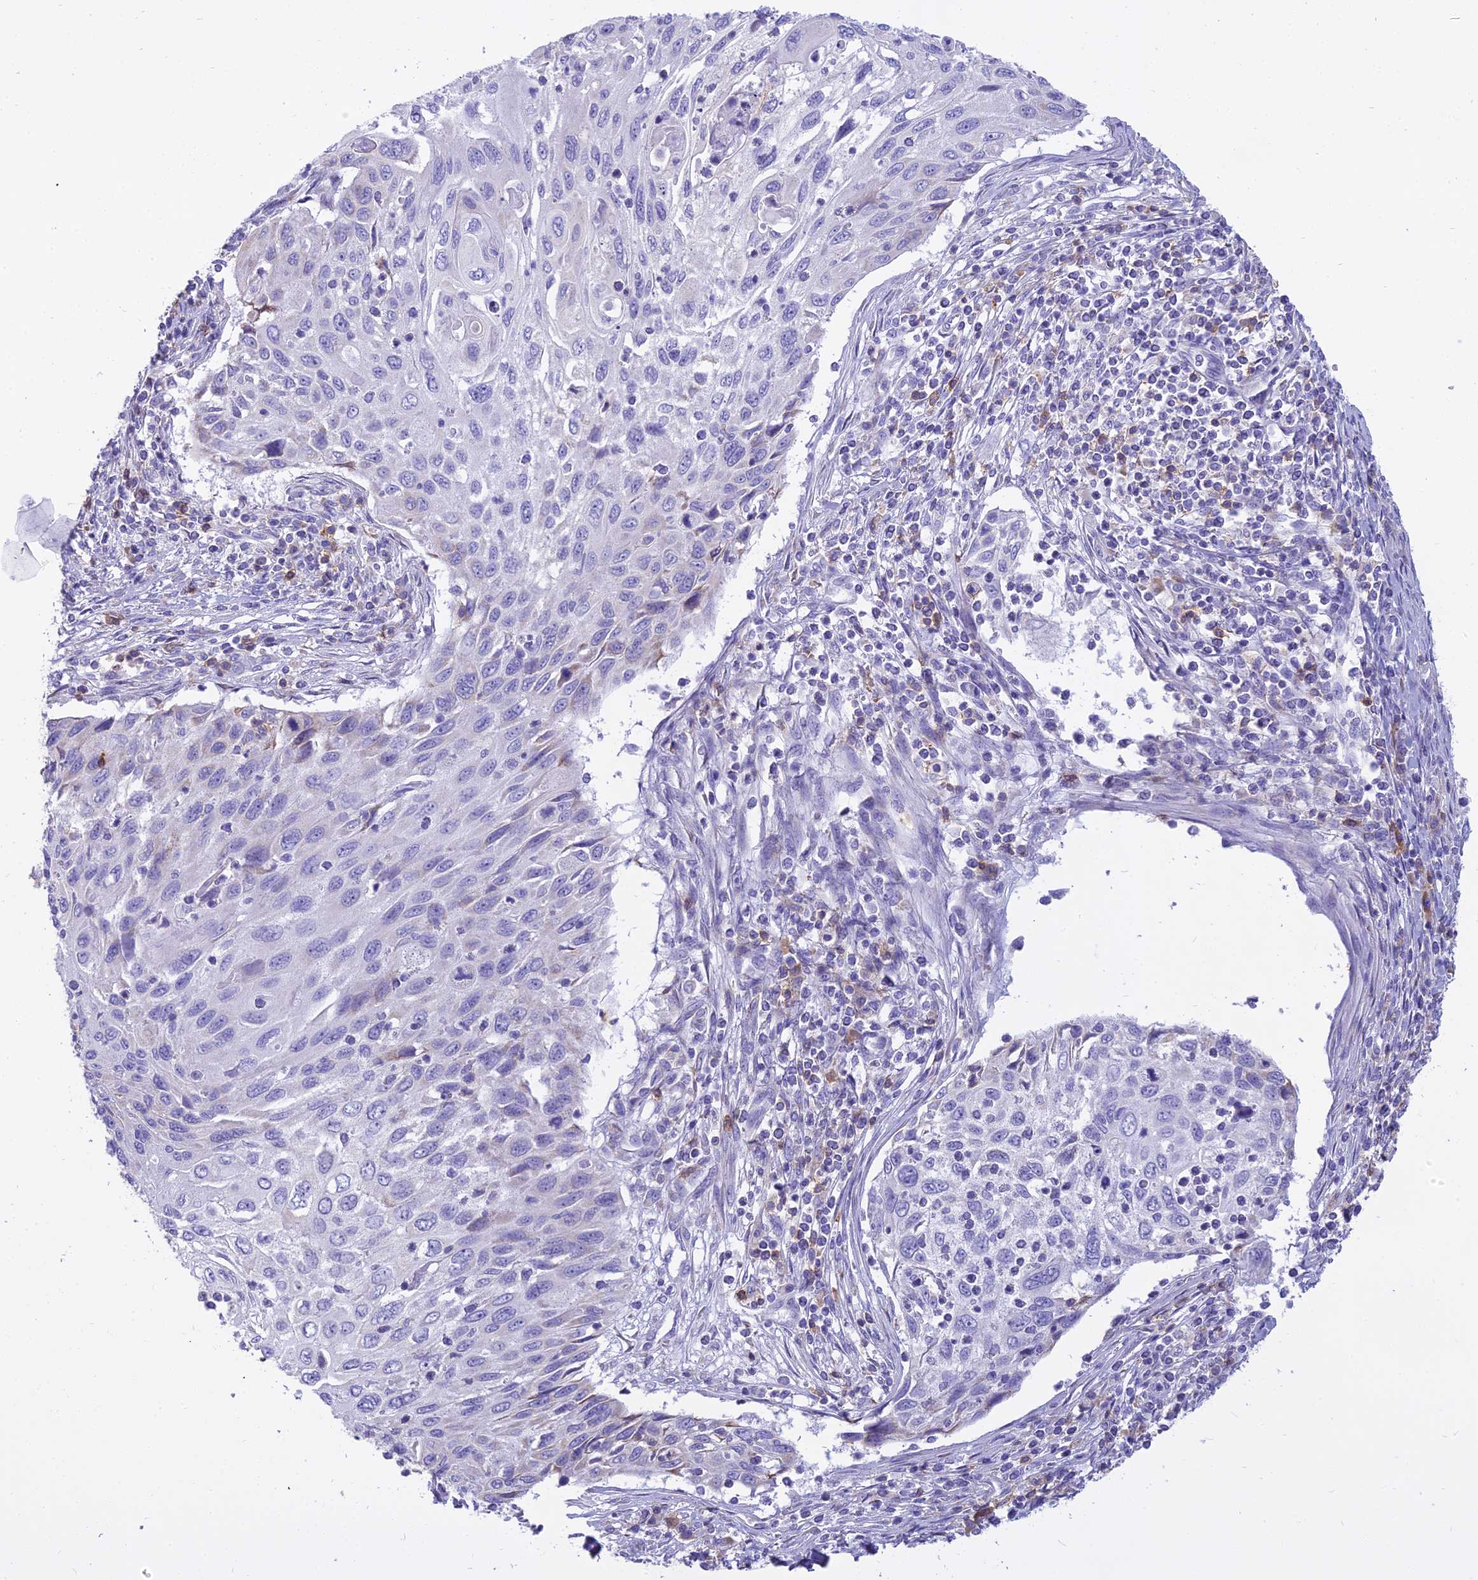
{"staining": {"intensity": "negative", "quantity": "none", "location": "none"}, "tissue": "cervical cancer", "cell_type": "Tumor cells", "image_type": "cancer", "snomed": [{"axis": "morphology", "description": "Squamous cell carcinoma, NOS"}, {"axis": "topography", "description": "Cervix"}], "caption": "Cervical cancer (squamous cell carcinoma) stained for a protein using IHC reveals no expression tumor cells.", "gene": "CD5", "patient": {"sex": "female", "age": 70}}